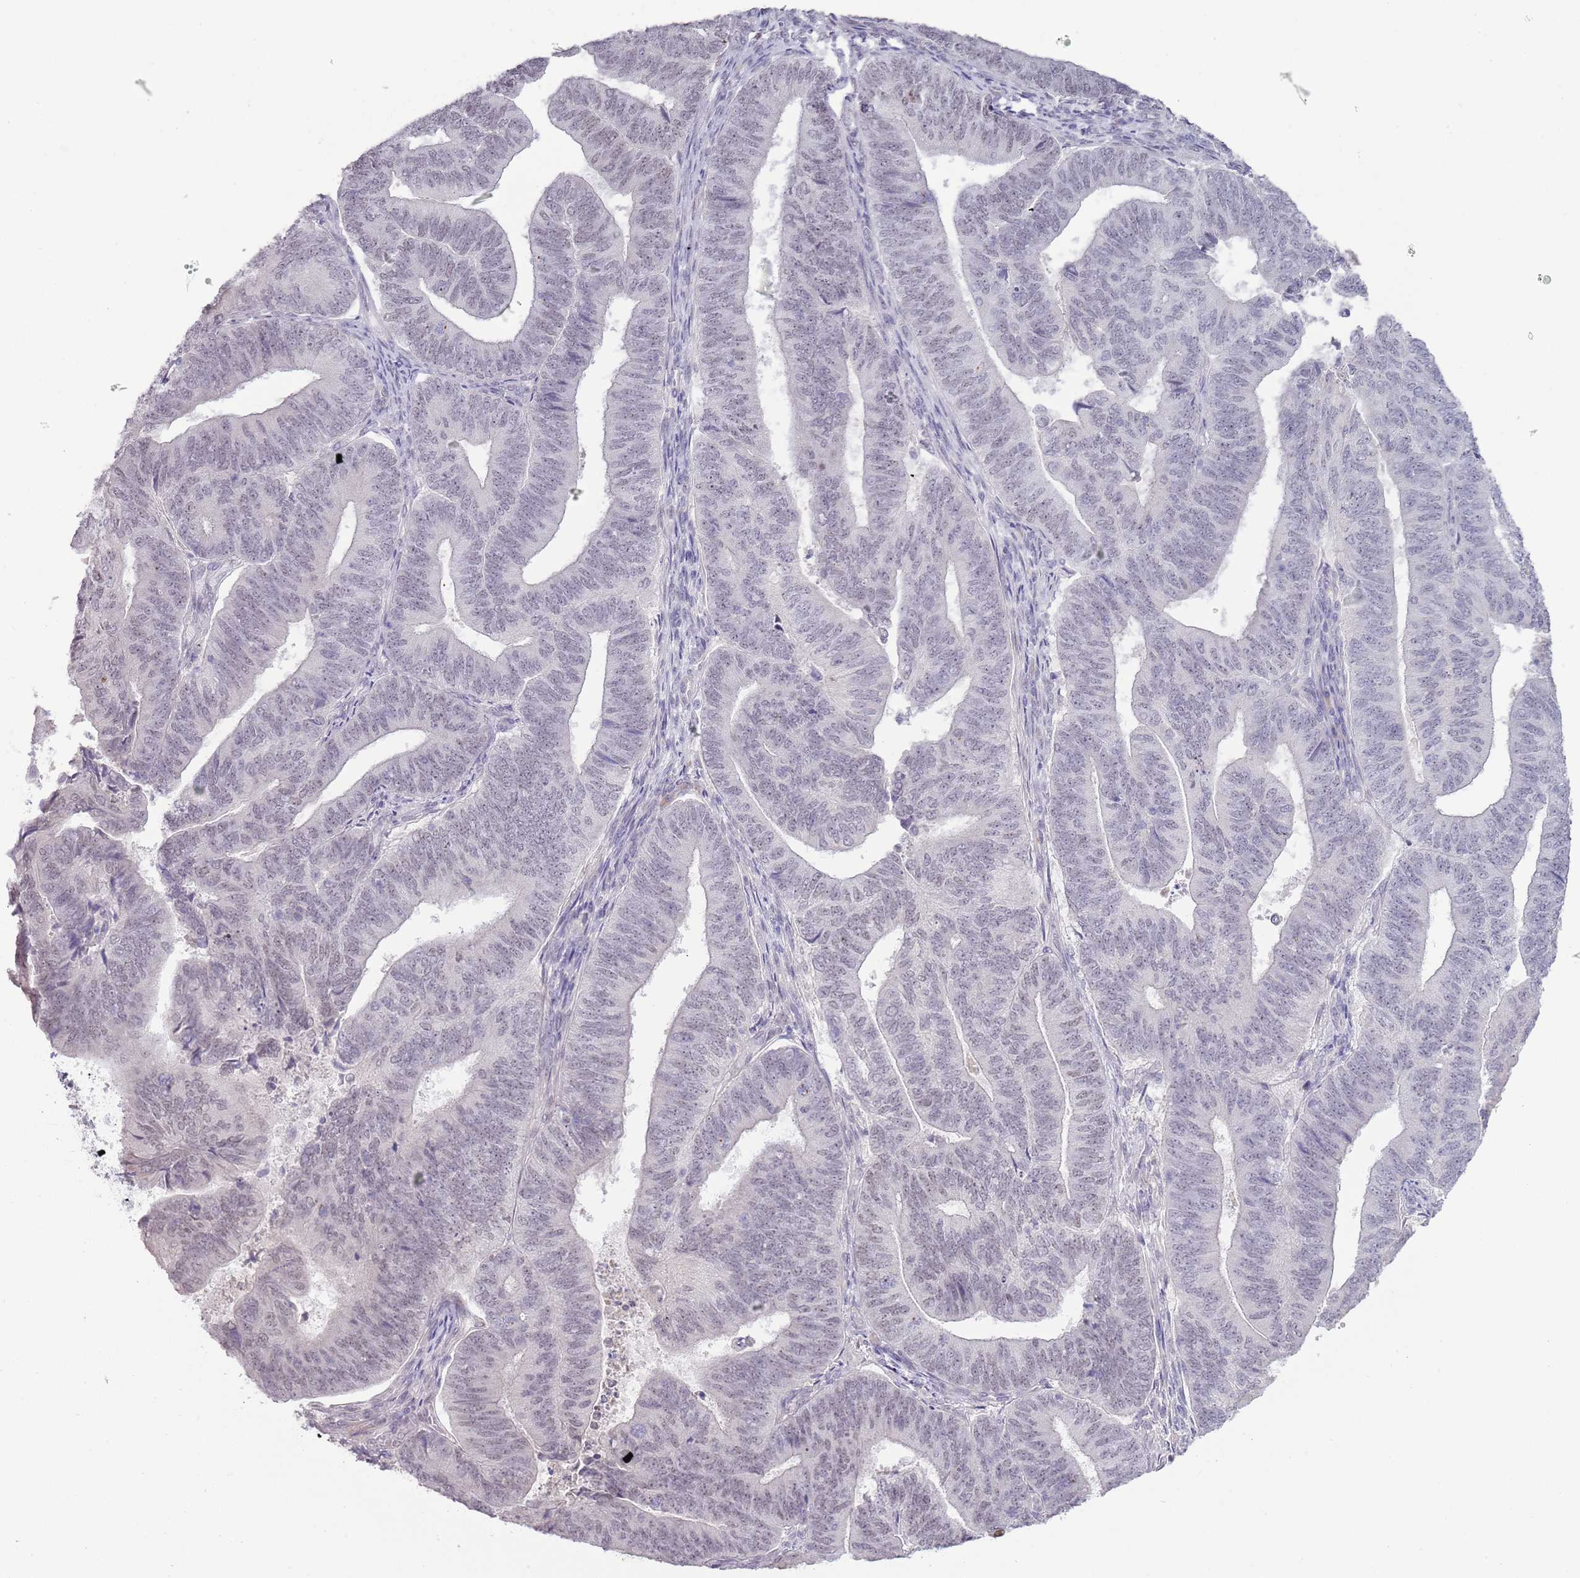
{"staining": {"intensity": "weak", "quantity": "<25%", "location": "nuclear"}, "tissue": "endometrial cancer", "cell_type": "Tumor cells", "image_type": "cancer", "snomed": [{"axis": "morphology", "description": "Adenocarcinoma, NOS"}, {"axis": "topography", "description": "Endometrium"}], "caption": "Tumor cells show no significant protein staining in endometrial adenocarcinoma. (DAB immunohistochemistry (IHC), high magnification).", "gene": "NBPF3", "patient": {"sex": "female", "age": 70}}